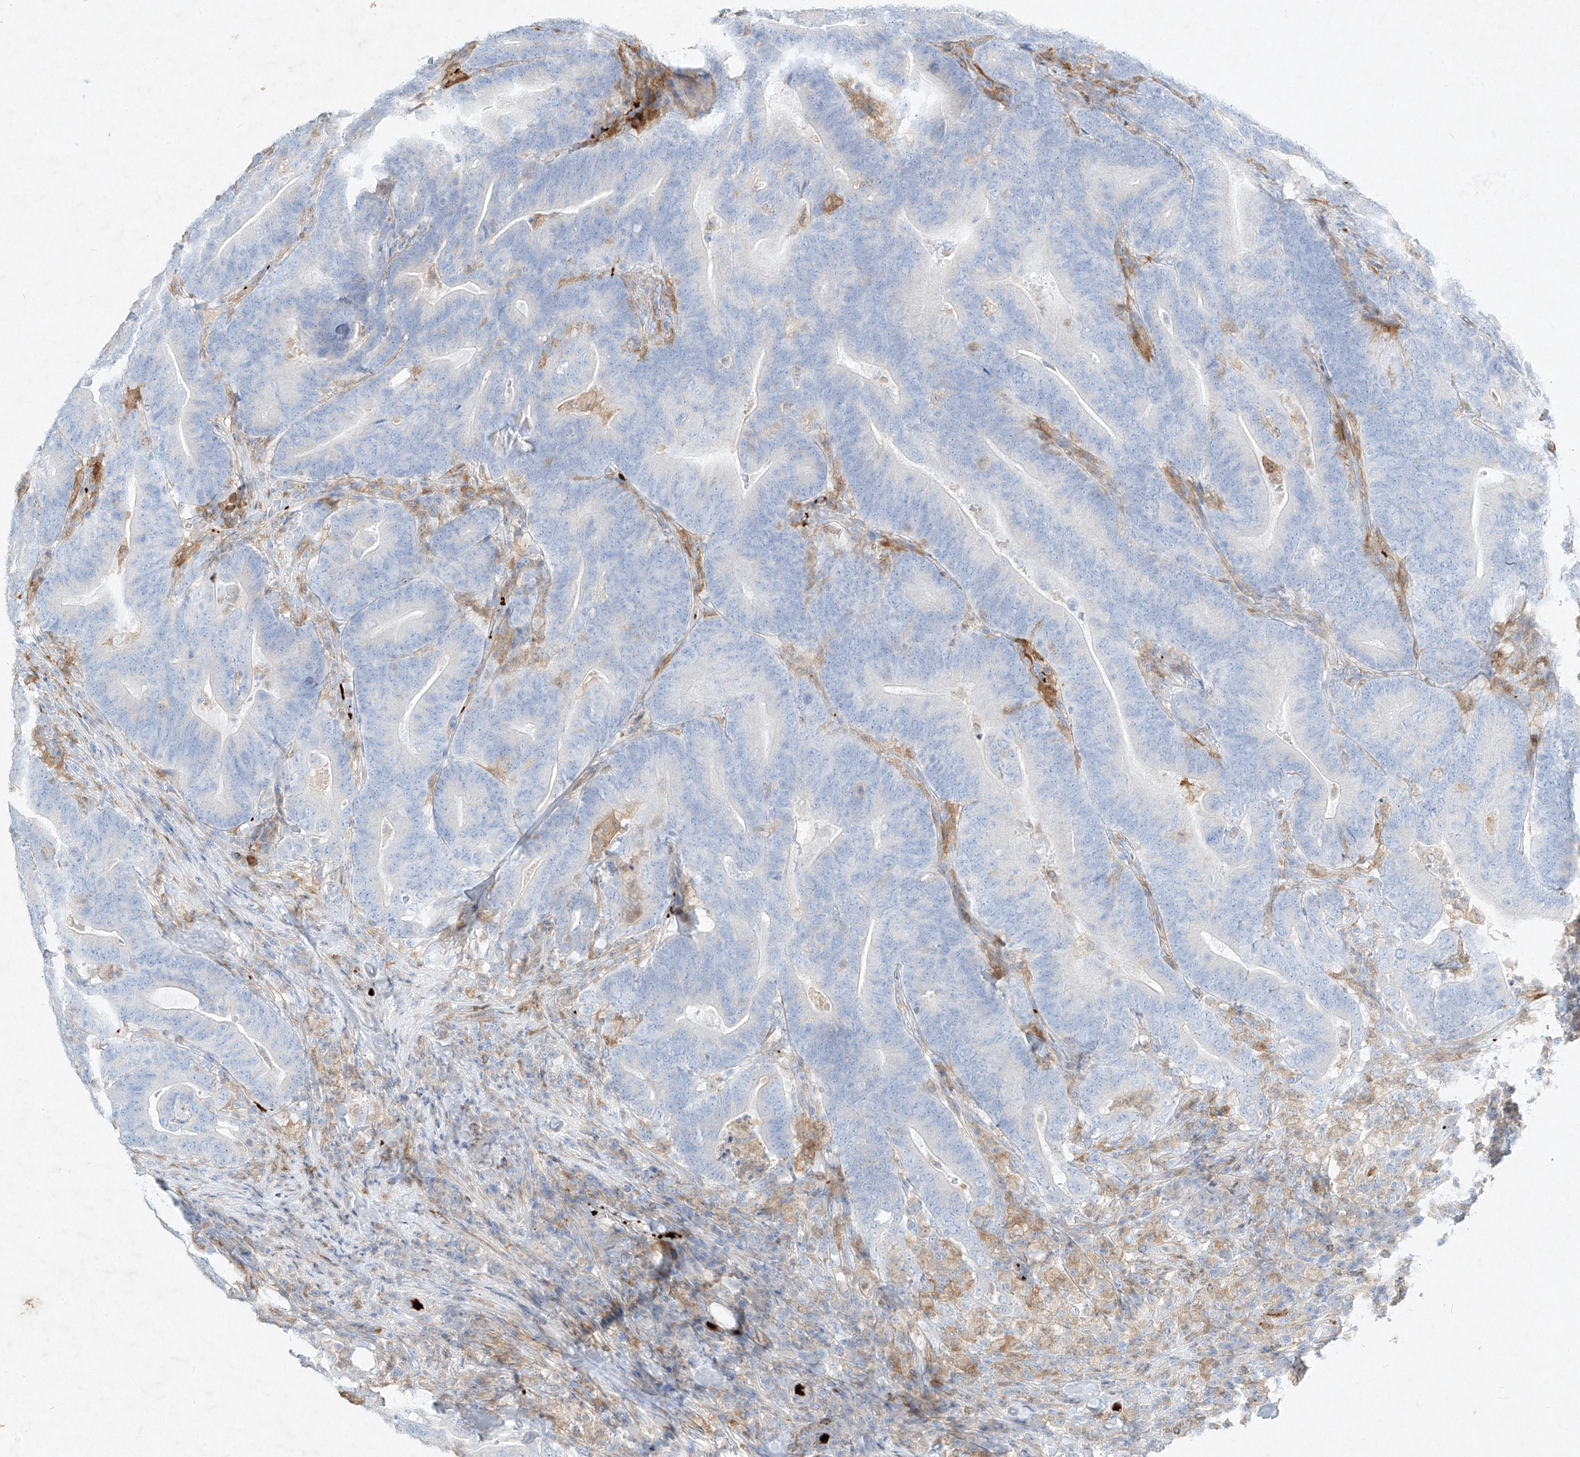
{"staining": {"intensity": "negative", "quantity": "none", "location": "none"}, "tissue": "colorectal cancer", "cell_type": "Tumor cells", "image_type": "cancer", "snomed": [{"axis": "morphology", "description": "Adenocarcinoma, NOS"}, {"axis": "topography", "description": "Colon"}], "caption": "Immunohistochemical staining of colorectal cancer exhibits no significant expression in tumor cells.", "gene": "PLEK", "patient": {"sex": "female", "age": 66}}